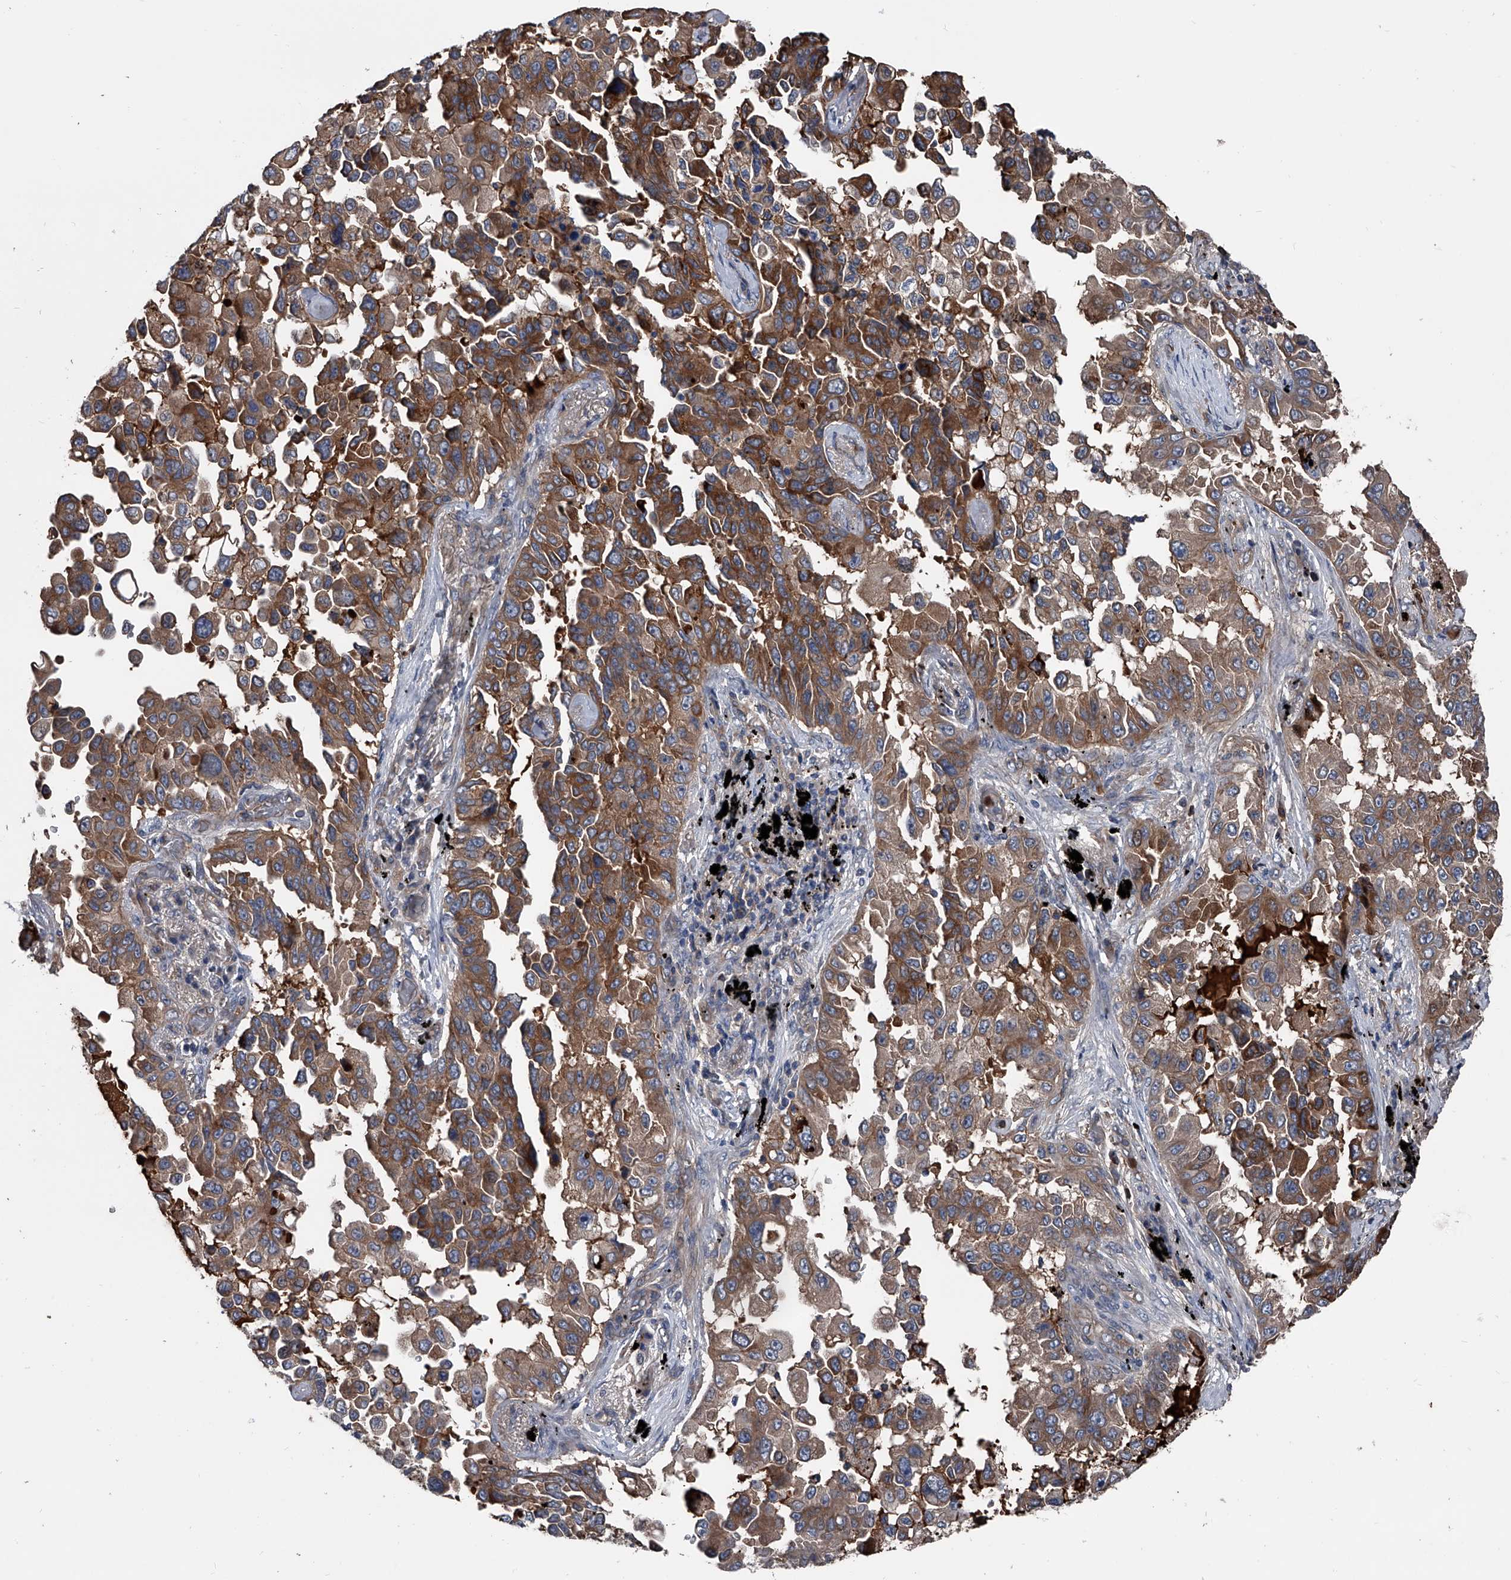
{"staining": {"intensity": "moderate", "quantity": ">75%", "location": "cytoplasmic/membranous"}, "tissue": "lung cancer", "cell_type": "Tumor cells", "image_type": "cancer", "snomed": [{"axis": "morphology", "description": "Adenocarcinoma, NOS"}, {"axis": "topography", "description": "Lung"}], "caption": "The image displays staining of lung adenocarcinoma, revealing moderate cytoplasmic/membranous protein positivity (brown color) within tumor cells.", "gene": "KIF13A", "patient": {"sex": "female", "age": 67}}